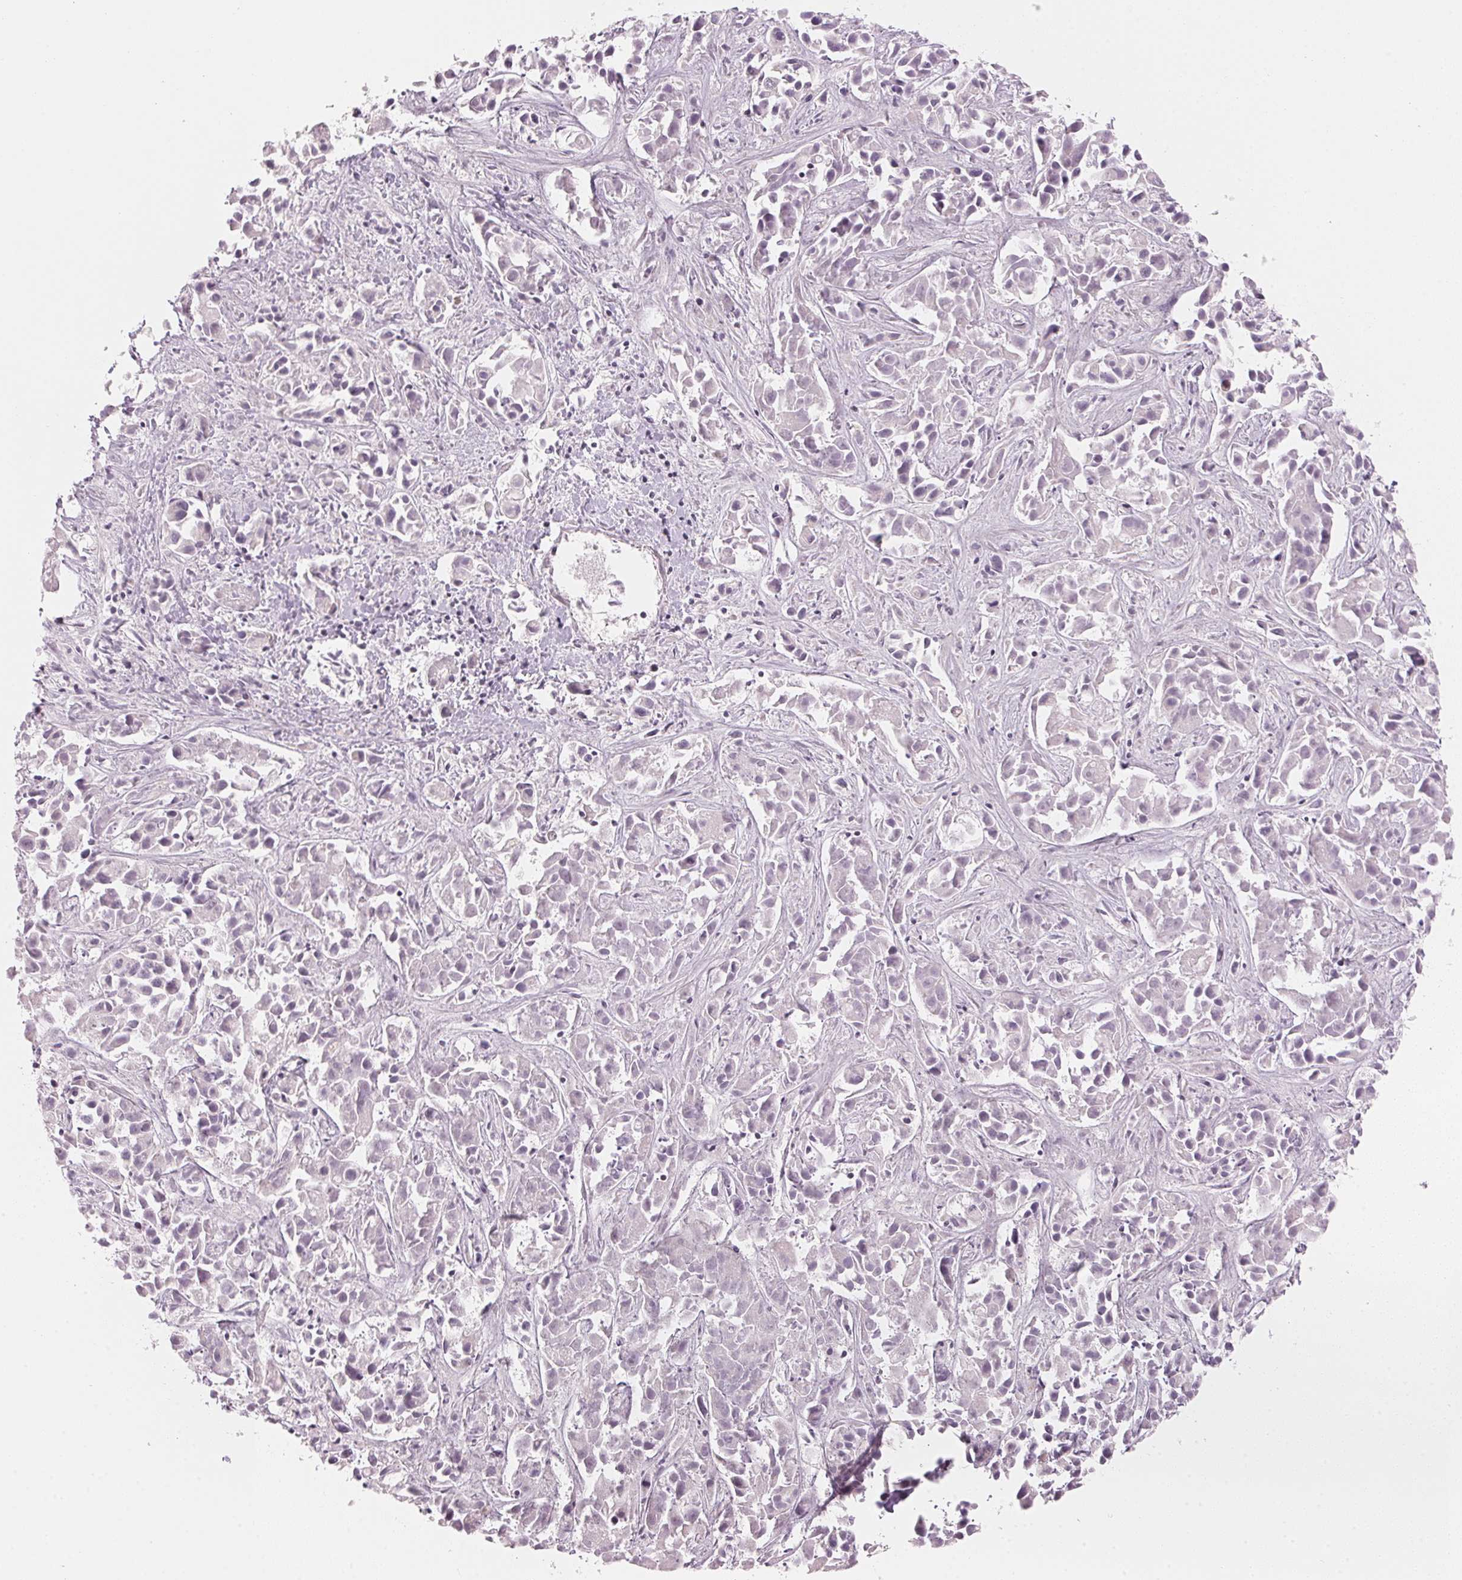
{"staining": {"intensity": "negative", "quantity": "none", "location": "none"}, "tissue": "liver cancer", "cell_type": "Tumor cells", "image_type": "cancer", "snomed": [{"axis": "morphology", "description": "Cholangiocarcinoma"}, {"axis": "topography", "description": "Liver"}], "caption": "DAB immunohistochemical staining of human cholangiocarcinoma (liver) reveals no significant expression in tumor cells.", "gene": "KAT6A", "patient": {"sex": "female", "age": 81}}